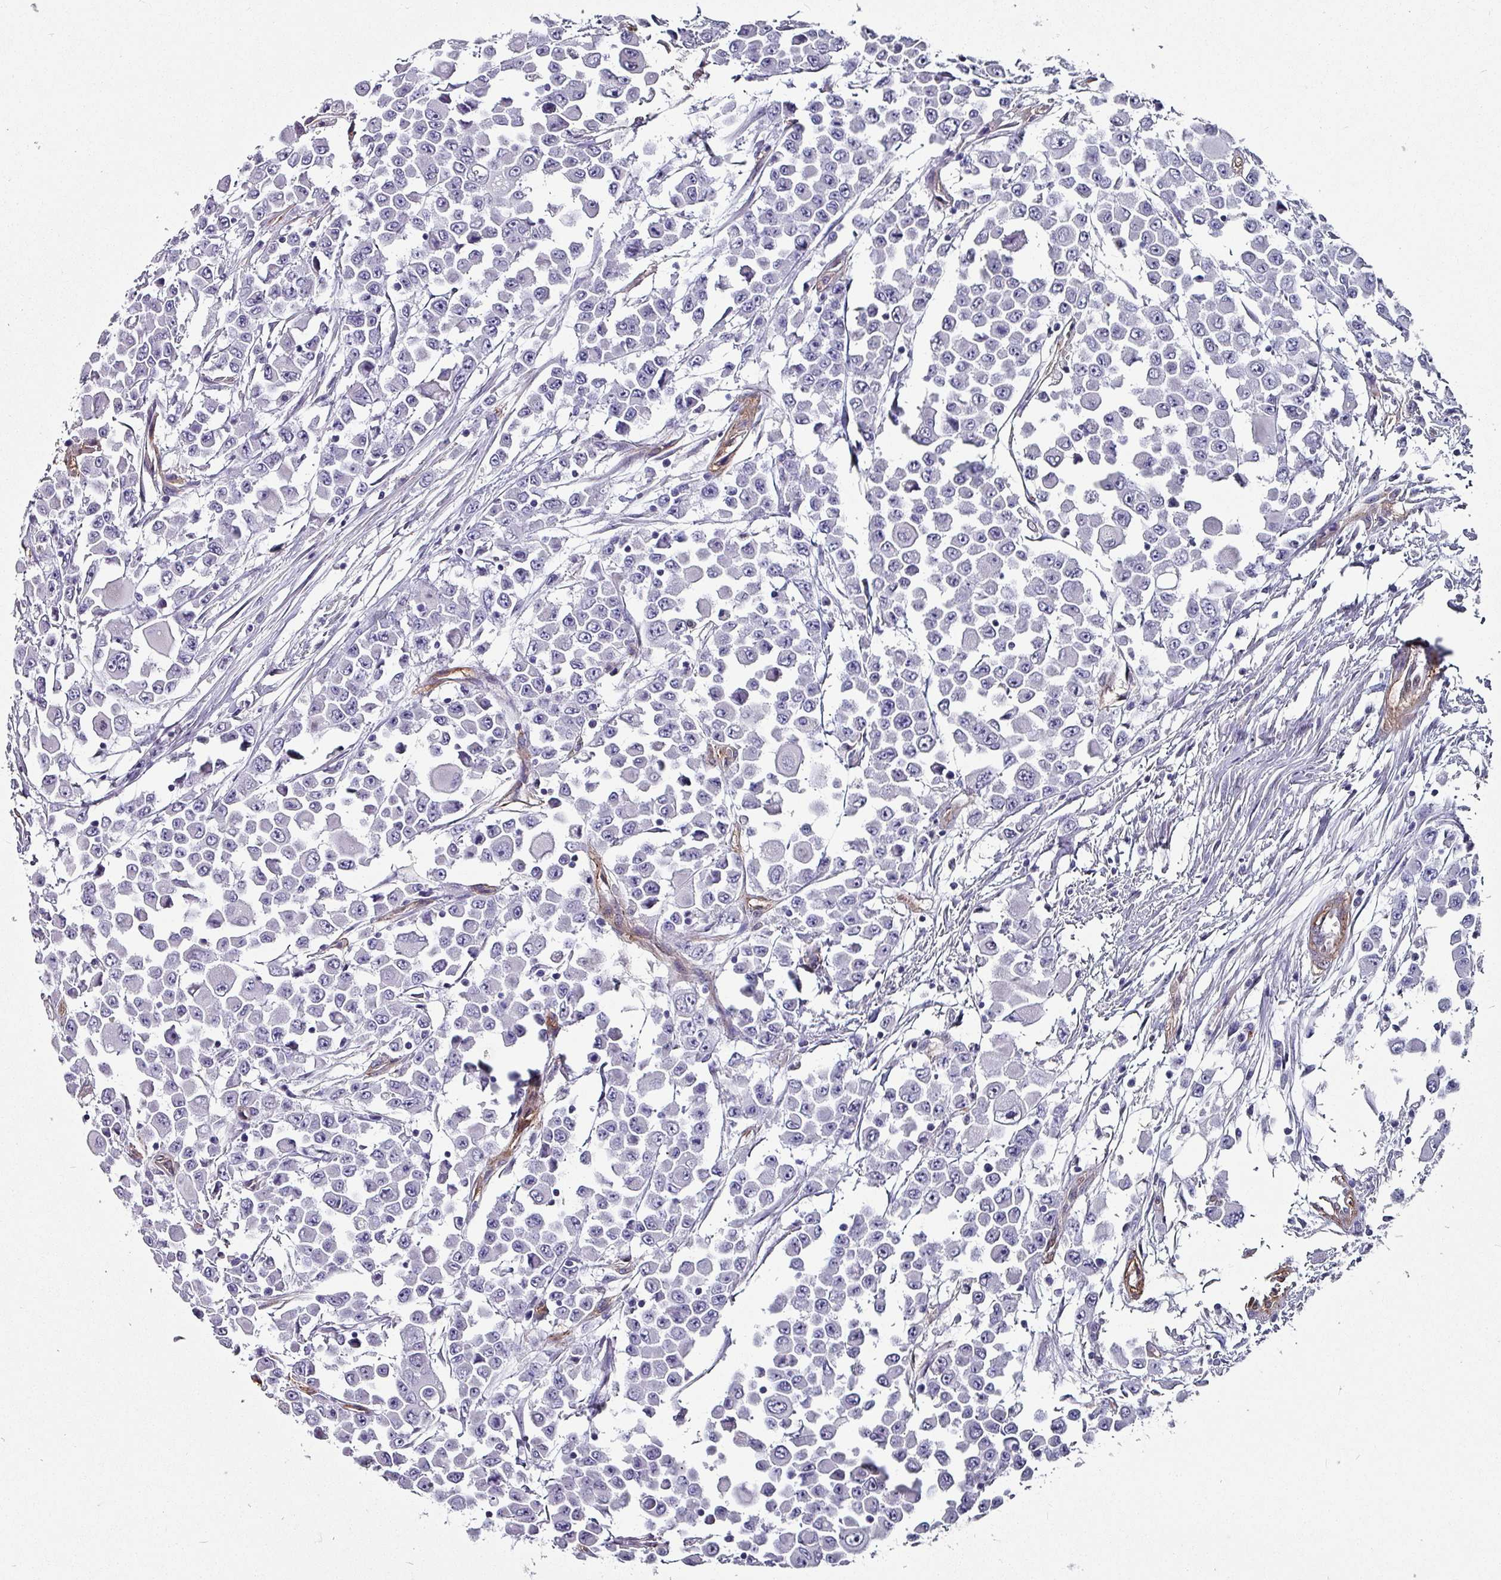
{"staining": {"intensity": "negative", "quantity": "none", "location": "none"}, "tissue": "colorectal cancer", "cell_type": "Tumor cells", "image_type": "cancer", "snomed": [{"axis": "morphology", "description": "Adenocarcinoma, NOS"}, {"axis": "topography", "description": "Colon"}], "caption": "Protein analysis of adenocarcinoma (colorectal) reveals no significant staining in tumor cells.", "gene": "ZNF816-ZNF321P", "patient": {"sex": "male", "age": 51}}